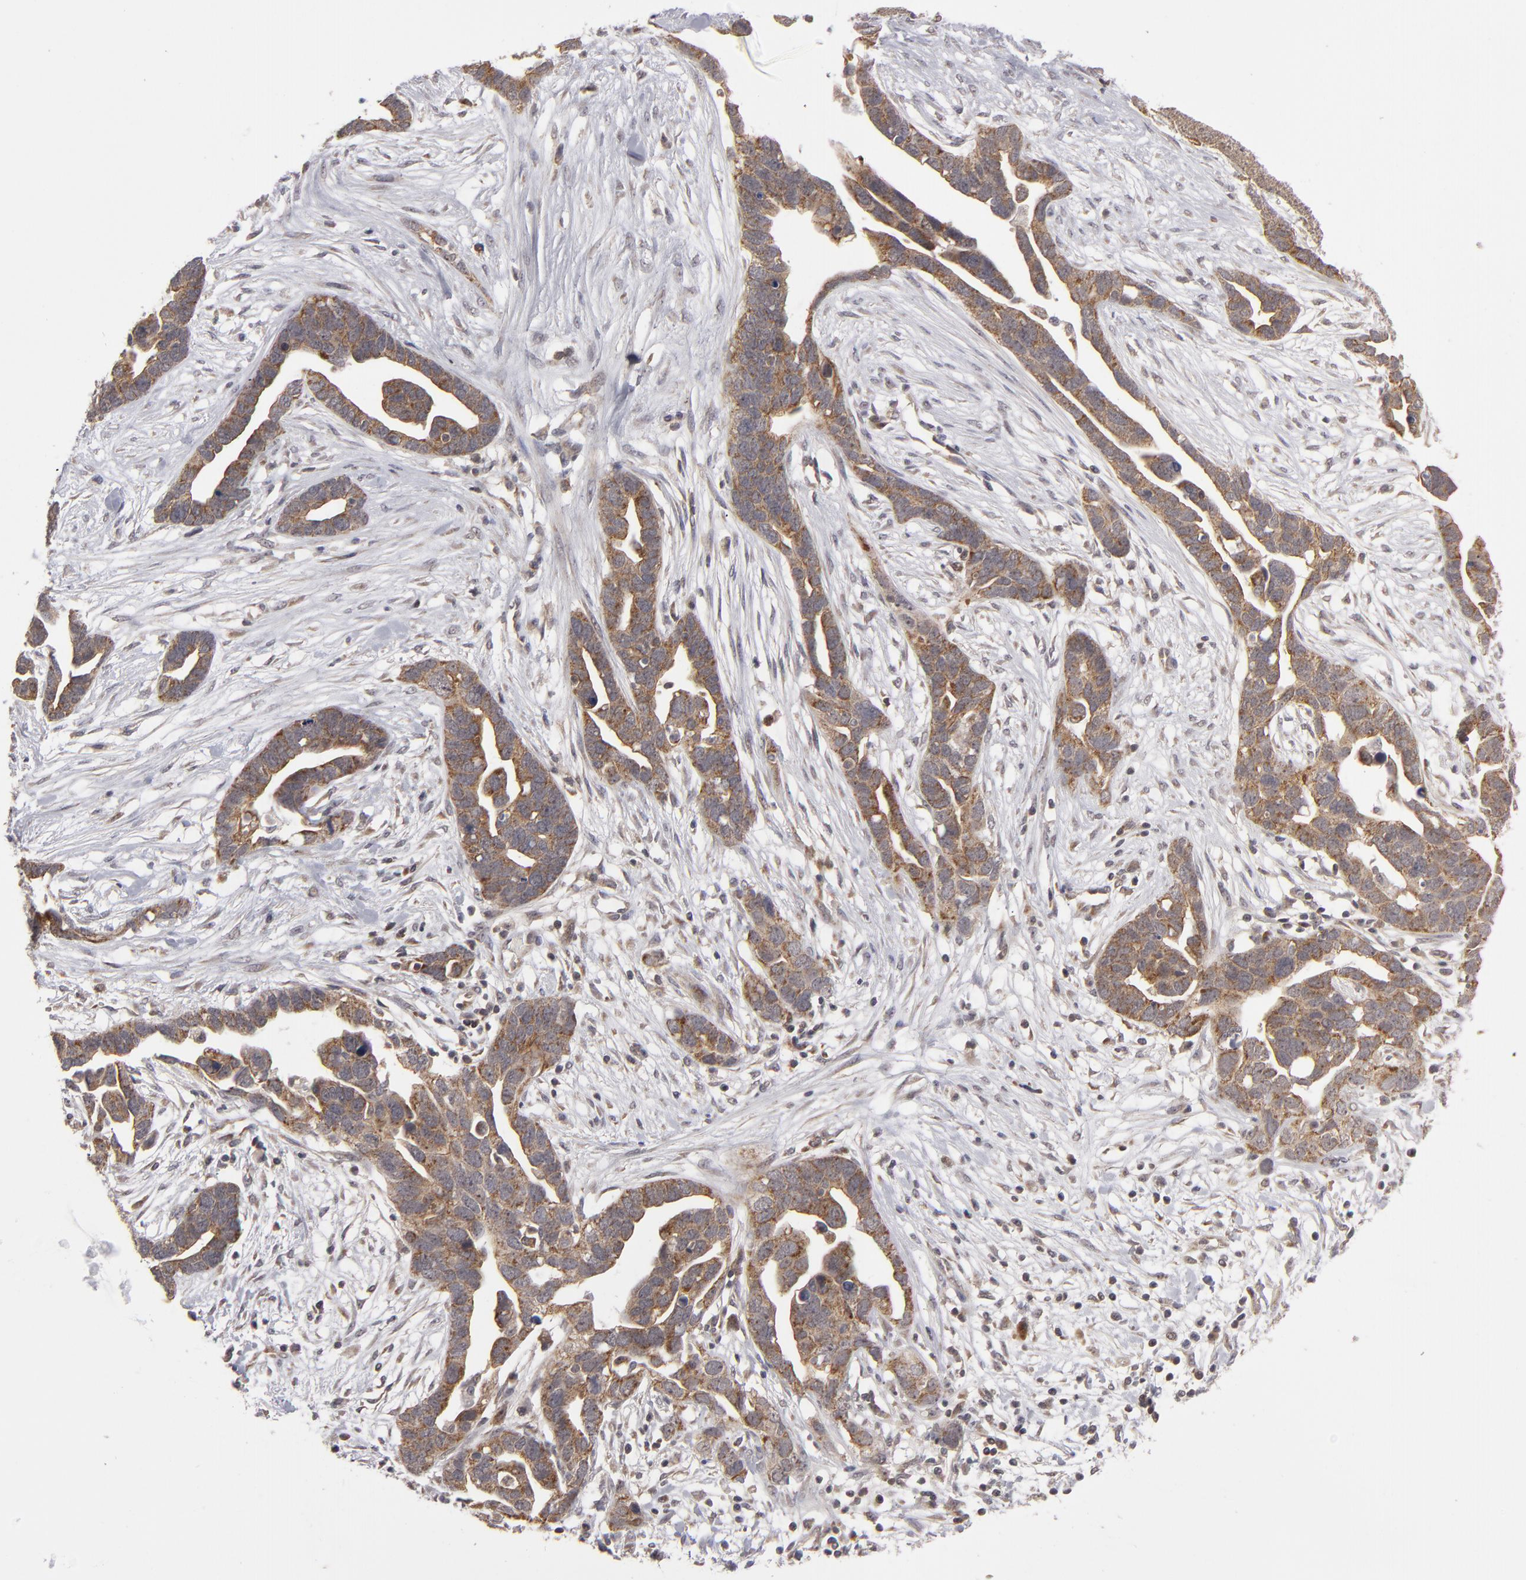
{"staining": {"intensity": "moderate", "quantity": "25%-75%", "location": "cytoplasmic/membranous"}, "tissue": "ovarian cancer", "cell_type": "Tumor cells", "image_type": "cancer", "snomed": [{"axis": "morphology", "description": "Cystadenocarcinoma, serous, NOS"}, {"axis": "topography", "description": "Ovary"}], "caption": "Ovarian cancer (serous cystadenocarcinoma) tissue displays moderate cytoplasmic/membranous staining in approximately 25%-75% of tumor cells, visualized by immunohistochemistry.", "gene": "GLCCI1", "patient": {"sex": "female", "age": 54}}